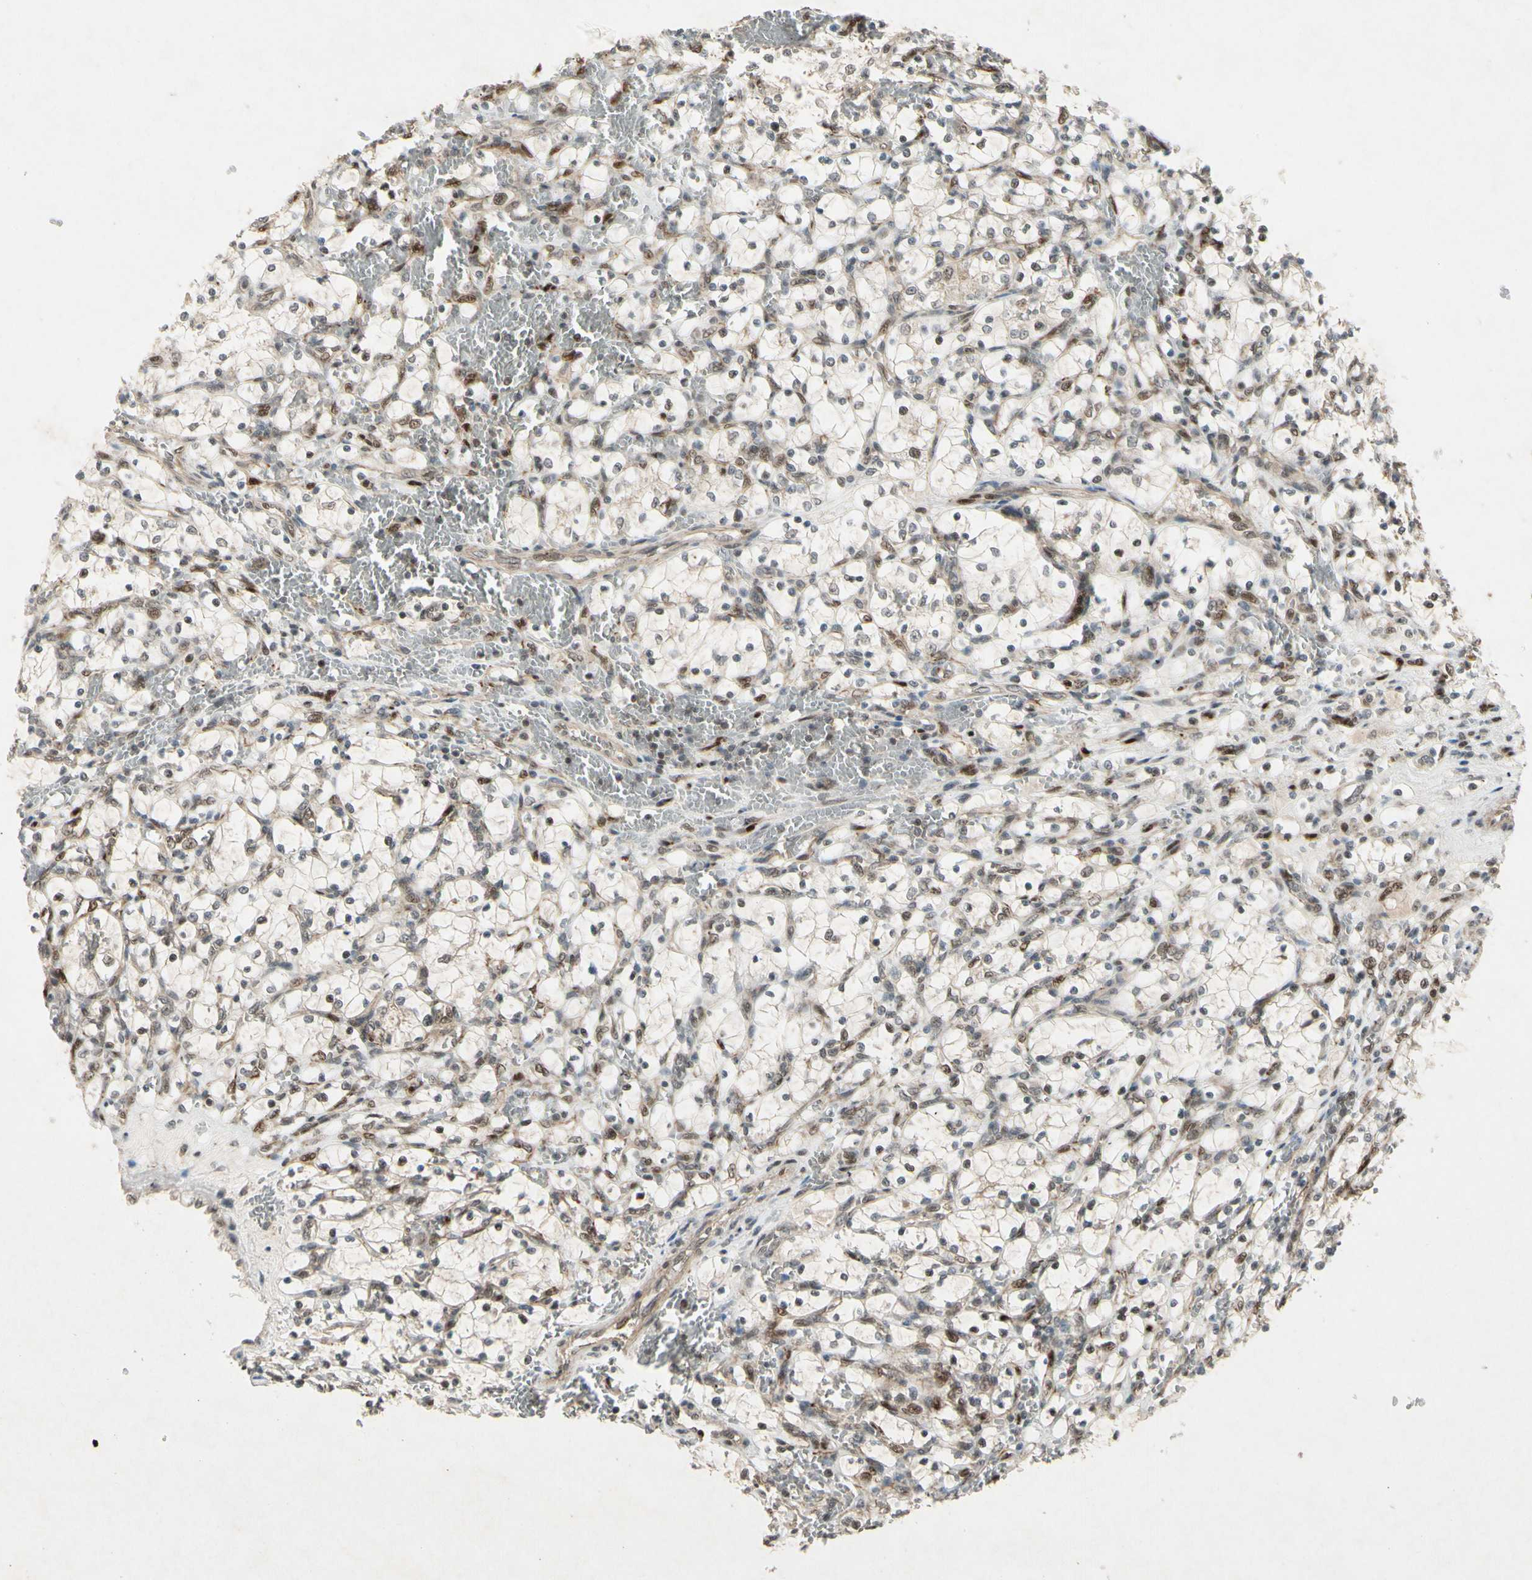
{"staining": {"intensity": "negative", "quantity": "none", "location": "none"}, "tissue": "renal cancer", "cell_type": "Tumor cells", "image_type": "cancer", "snomed": [{"axis": "morphology", "description": "Adenocarcinoma, NOS"}, {"axis": "topography", "description": "Kidney"}], "caption": "High magnification brightfield microscopy of adenocarcinoma (renal) stained with DAB (3,3'-diaminobenzidine) (brown) and counterstained with hematoxylin (blue): tumor cells show no significant staining.", "gene": "CDK11A", "patient": {"sex": "female", "age": 69}}